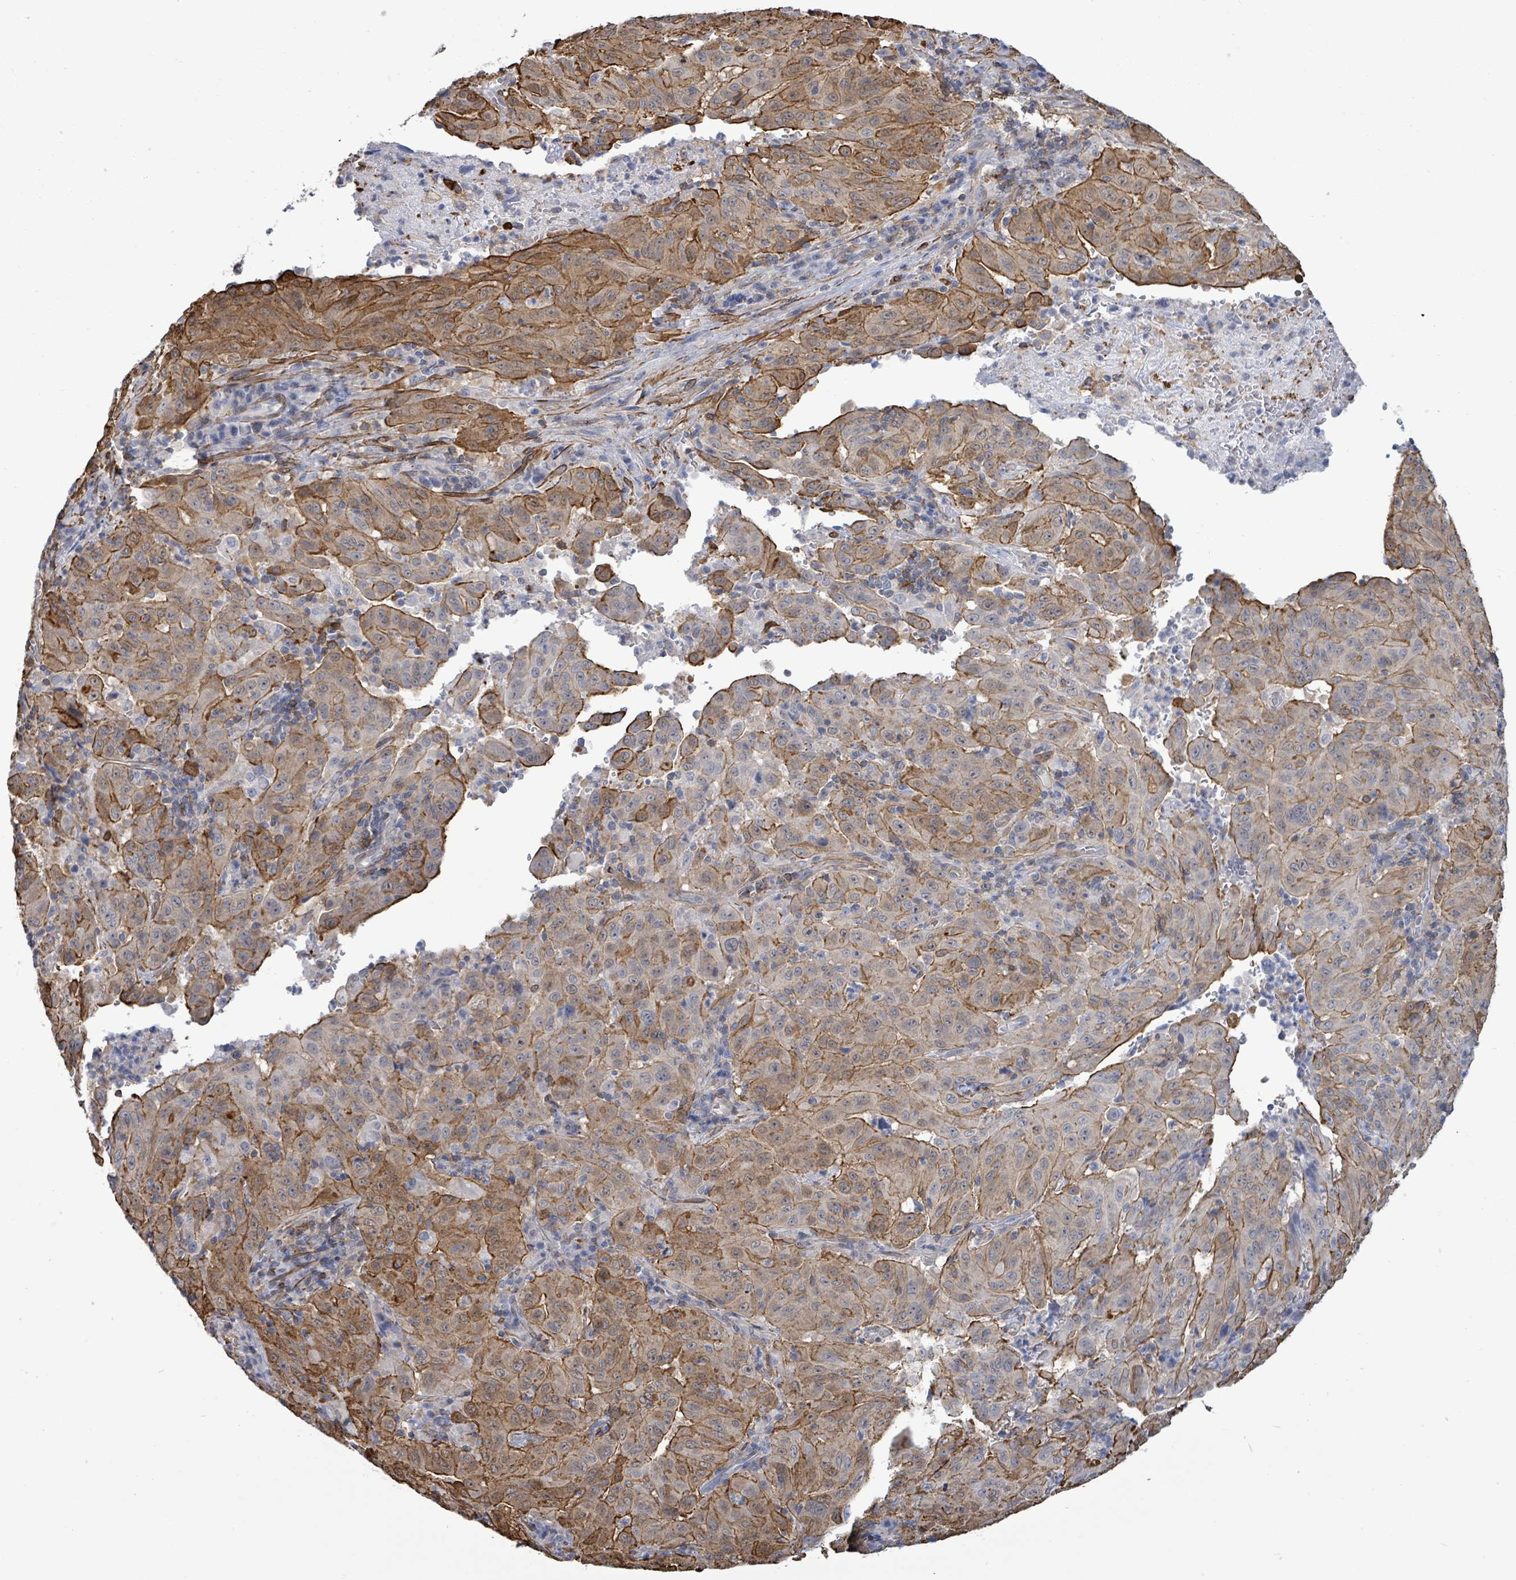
{"staining": {"intensity": "moderate", "quantity": ">75%", "location": "cytoplasmic/membranous"}, "tissue": "pancreatic cancer", "cell_type": "Tumor cells", "image_type": "cancer", "snomed": [{"axis": "morphology", "description": "Adenocarcinoma, NOS"}, {"axis": "topography", "description": "Pancreas"}], "caption": "Immunohistochemistry image of human pancreatic cancer (adenocarcinoma) stained for a protein (brown), which shows medium levels of moderate cytoplasmic/membranous expression in about >75% of tumor cells.", "gene": "PRKRIP1", "patient": {"sex": "male", "age": 63}}